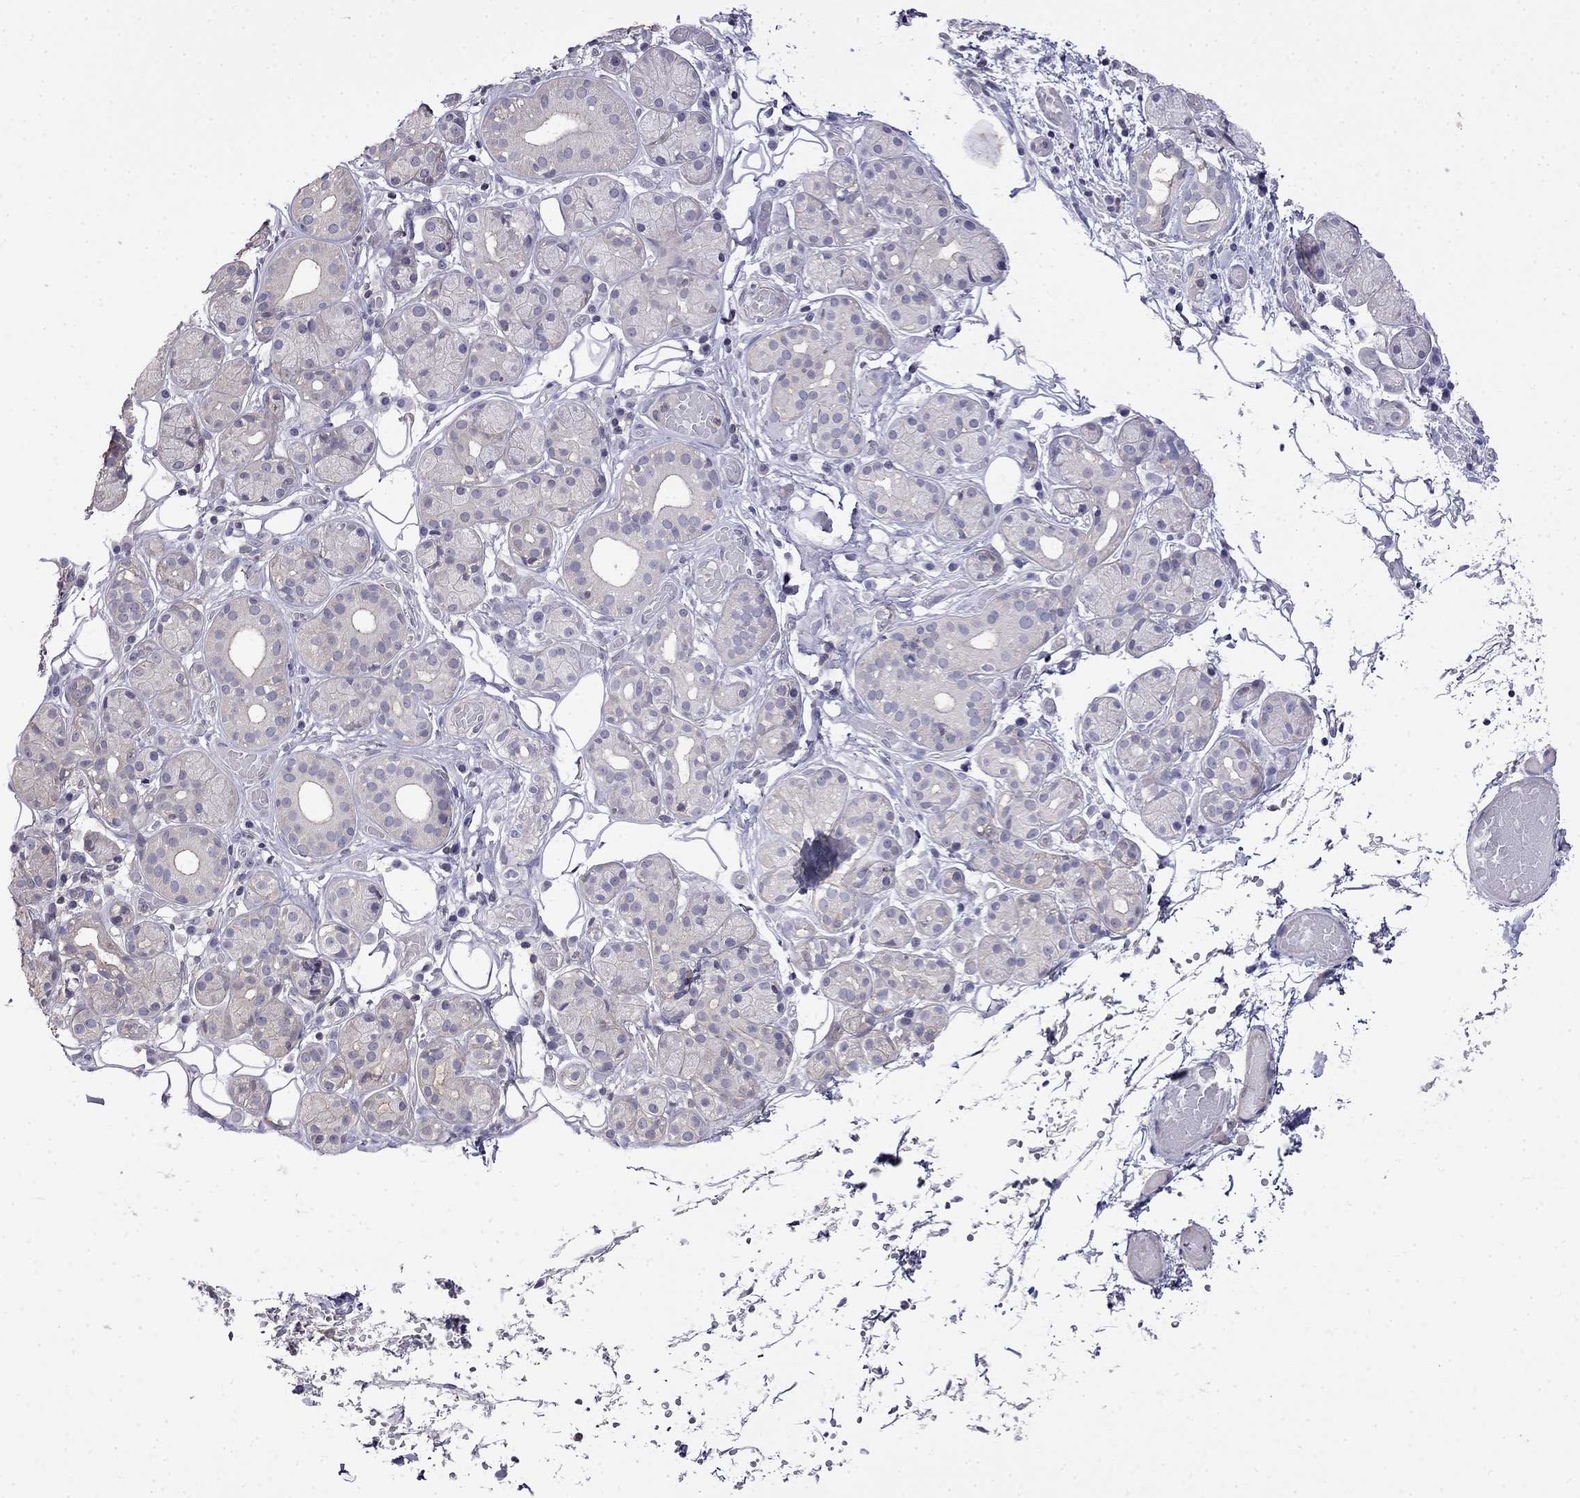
{"staining": {"intensity": "negative", "quantity": "none", "location": "none"}, "tissue": "salivary gland", "cell_type": "Glandular cells", "image_type": "normal", "snomed": [{"axis": "morphology", "description": "Normal tissue, NOS"}, {"axis": "topography", "description": "Salivary gland"}, {"axis": "topography", "description": "Peripheral nerve tissue"}], "caption": "IHC micrograph of unremarkable salivary gland: human salivary gland stained with DAB (3,3'-diaminobenzidine) reveals no significant protein staining in glandular cells. (DAB immunohistochemistry with hematoxylin counter stain).", "gene": "GUCA1B", "patient": {"sex": "male", "age": 71}}